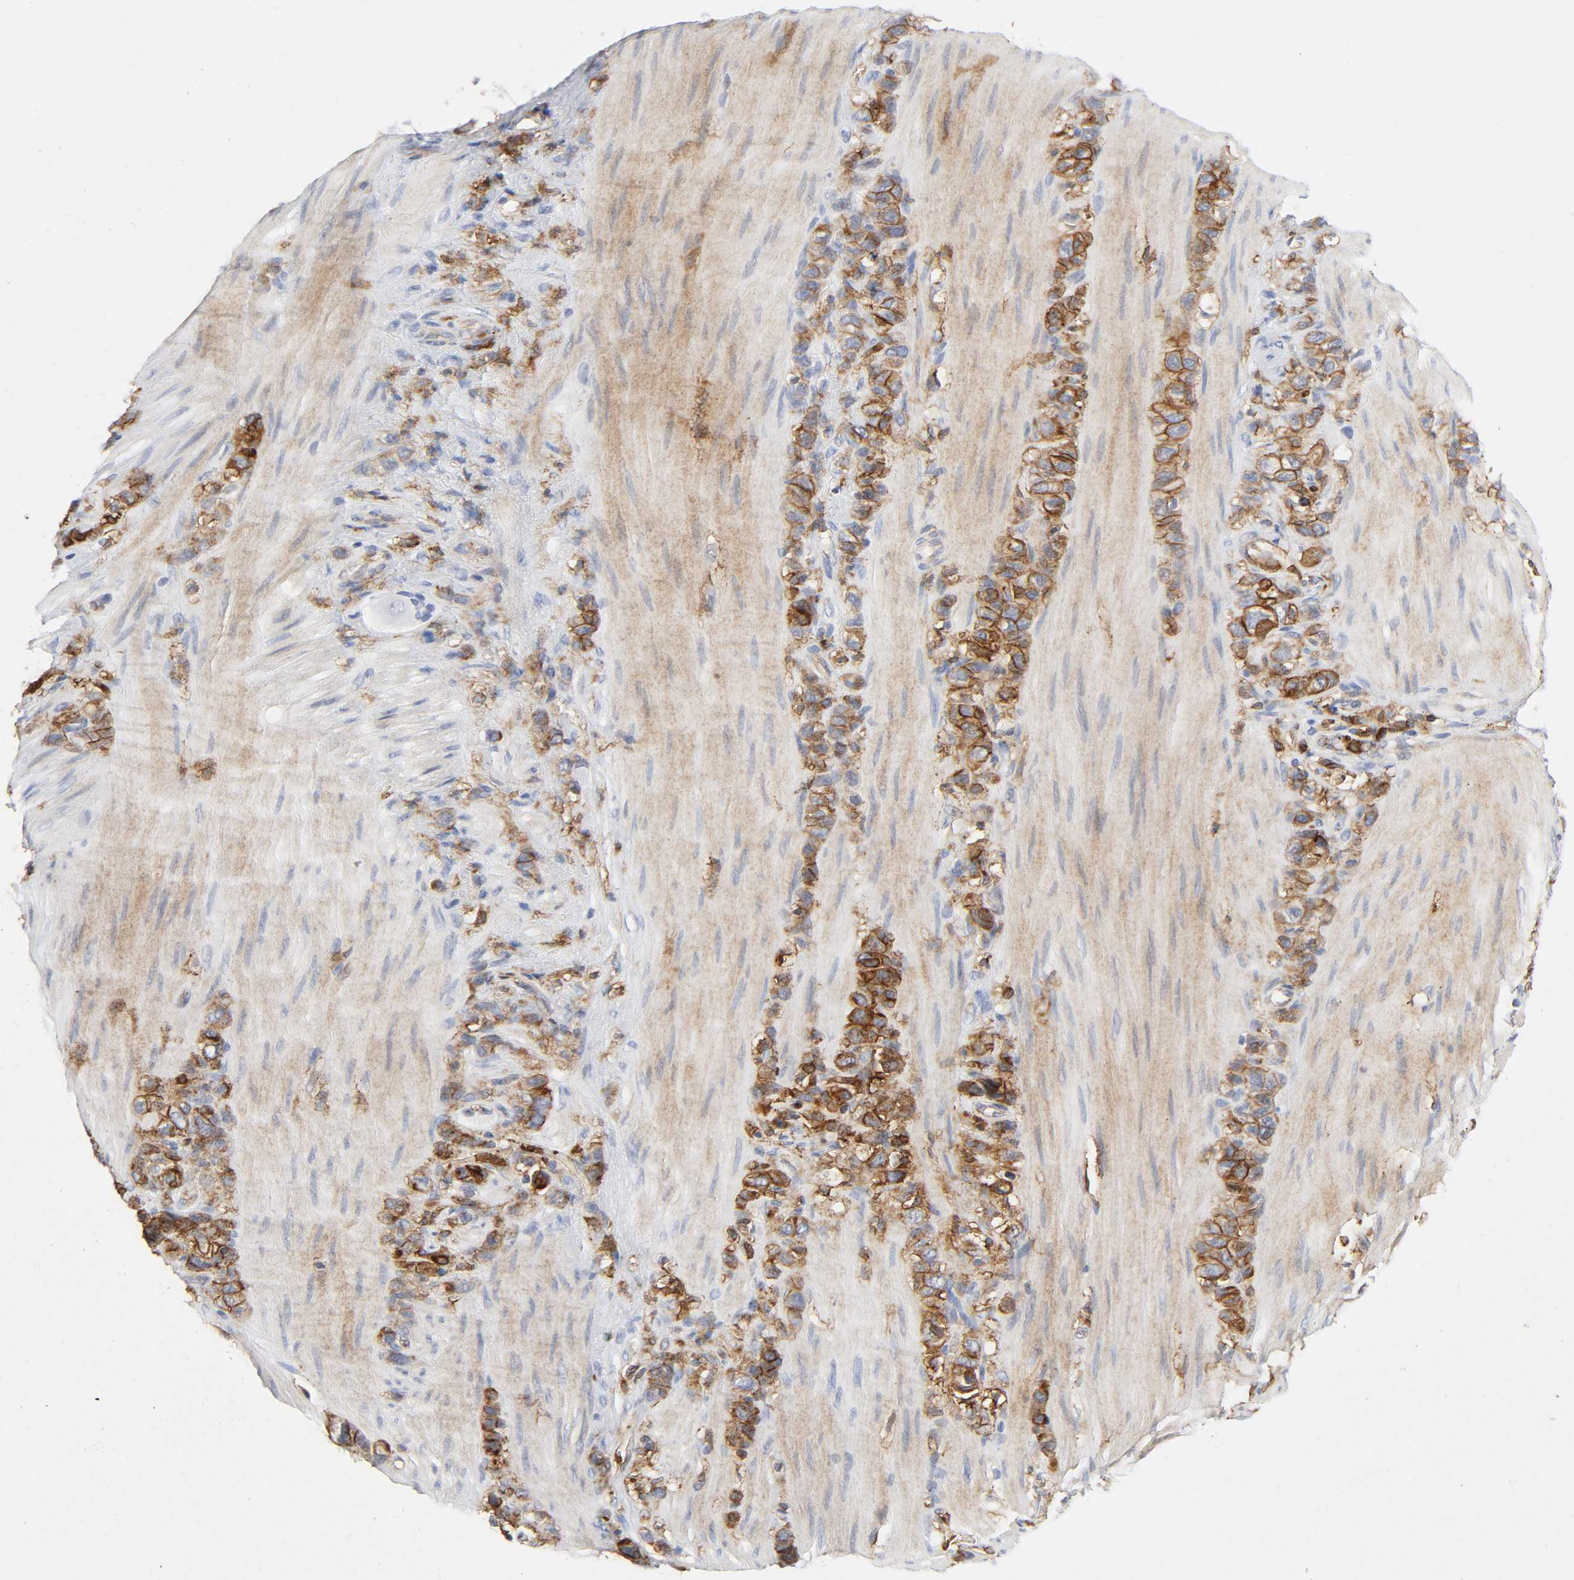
{"staining": {"intensity": "moderate", "quantity": ">75%", "location": "cytoplasmic/membranous"}, "tissue": "stomach cancer", "cell_type": "Tumor cells", "image_type": "cancer", "snomed": [{"axis": "morphology", "description": "Normal tissue, NOS"}, {"axis": "morphology", "description": "Adenocarcinoma, NOS"}, {"axis": "morphology", "description": "Adenocarcinoma, High grade"}, {"axis": "topography", "description": "Stomach, upper"}, {"axis": "topography", "description": "Stomach"}], "caption": "Stomach cancer tissue exhibits moderate cytoplasmic/membranous positivity in about >75% of tumor cells, visualized by immunohistochemistry.", "gene": "LYN", "patient": {"sex": "female", "age": 65}}